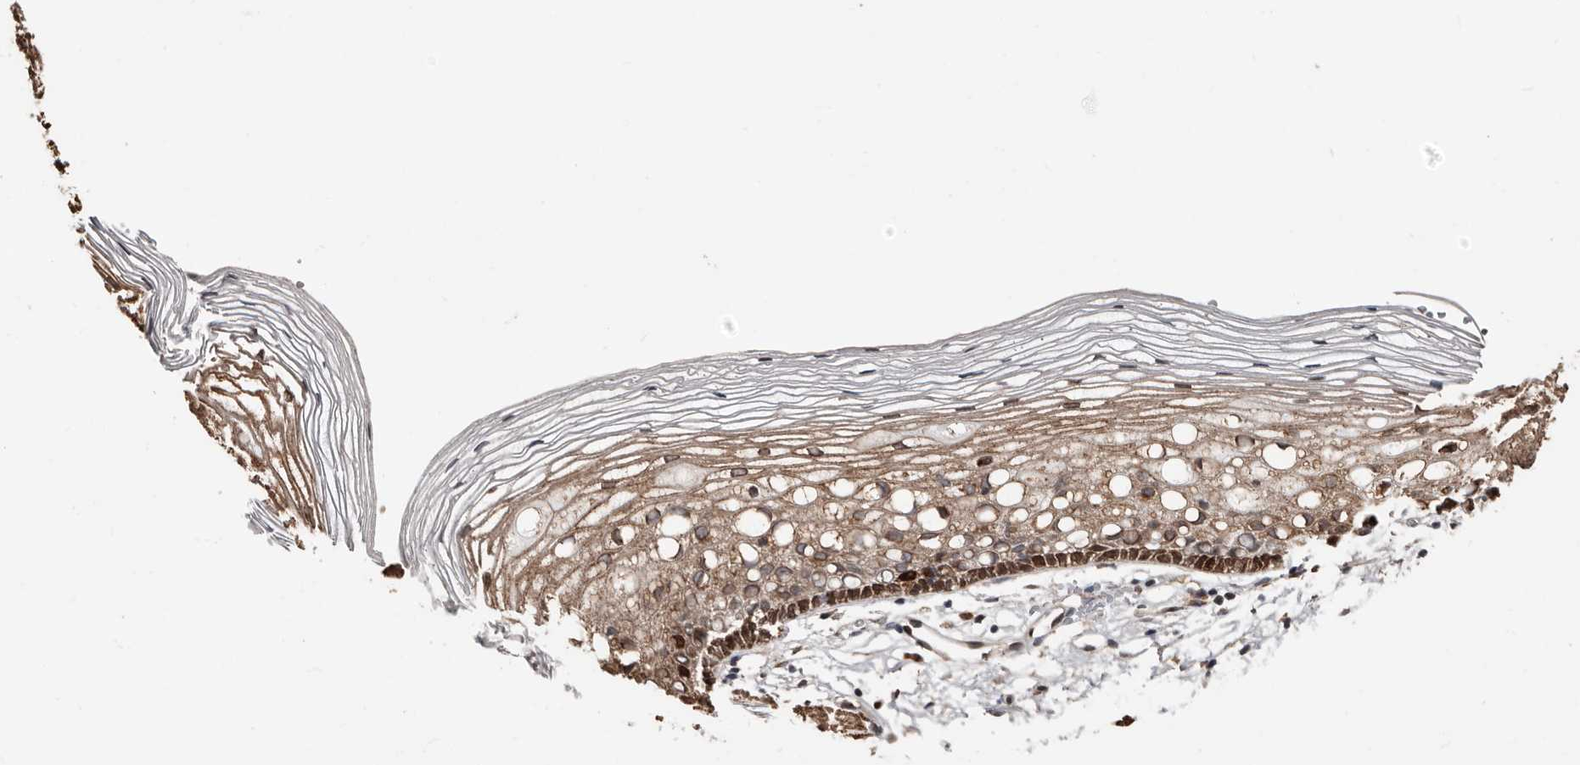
{"staining": {"intensity": "moderate", "quantity": "<25%", "location": "cytoplasmic/membranous"}, "tissue": "cervix", "cell_type": "Glandular cells", "image_type": "normal", "snomed": [{"axis": "morphology", "description": "Normal tissue, NOS"}, {"axis": "topography", "description": "Cervix"}], "caption": "Brown immunohistochemical staining in benign human cervix displays moderate cytoplasmic/membranous staining in approximately <25% of glandular cells.", "gene": "SMYD4", "patient": {"sex": "female", "age": 27}}